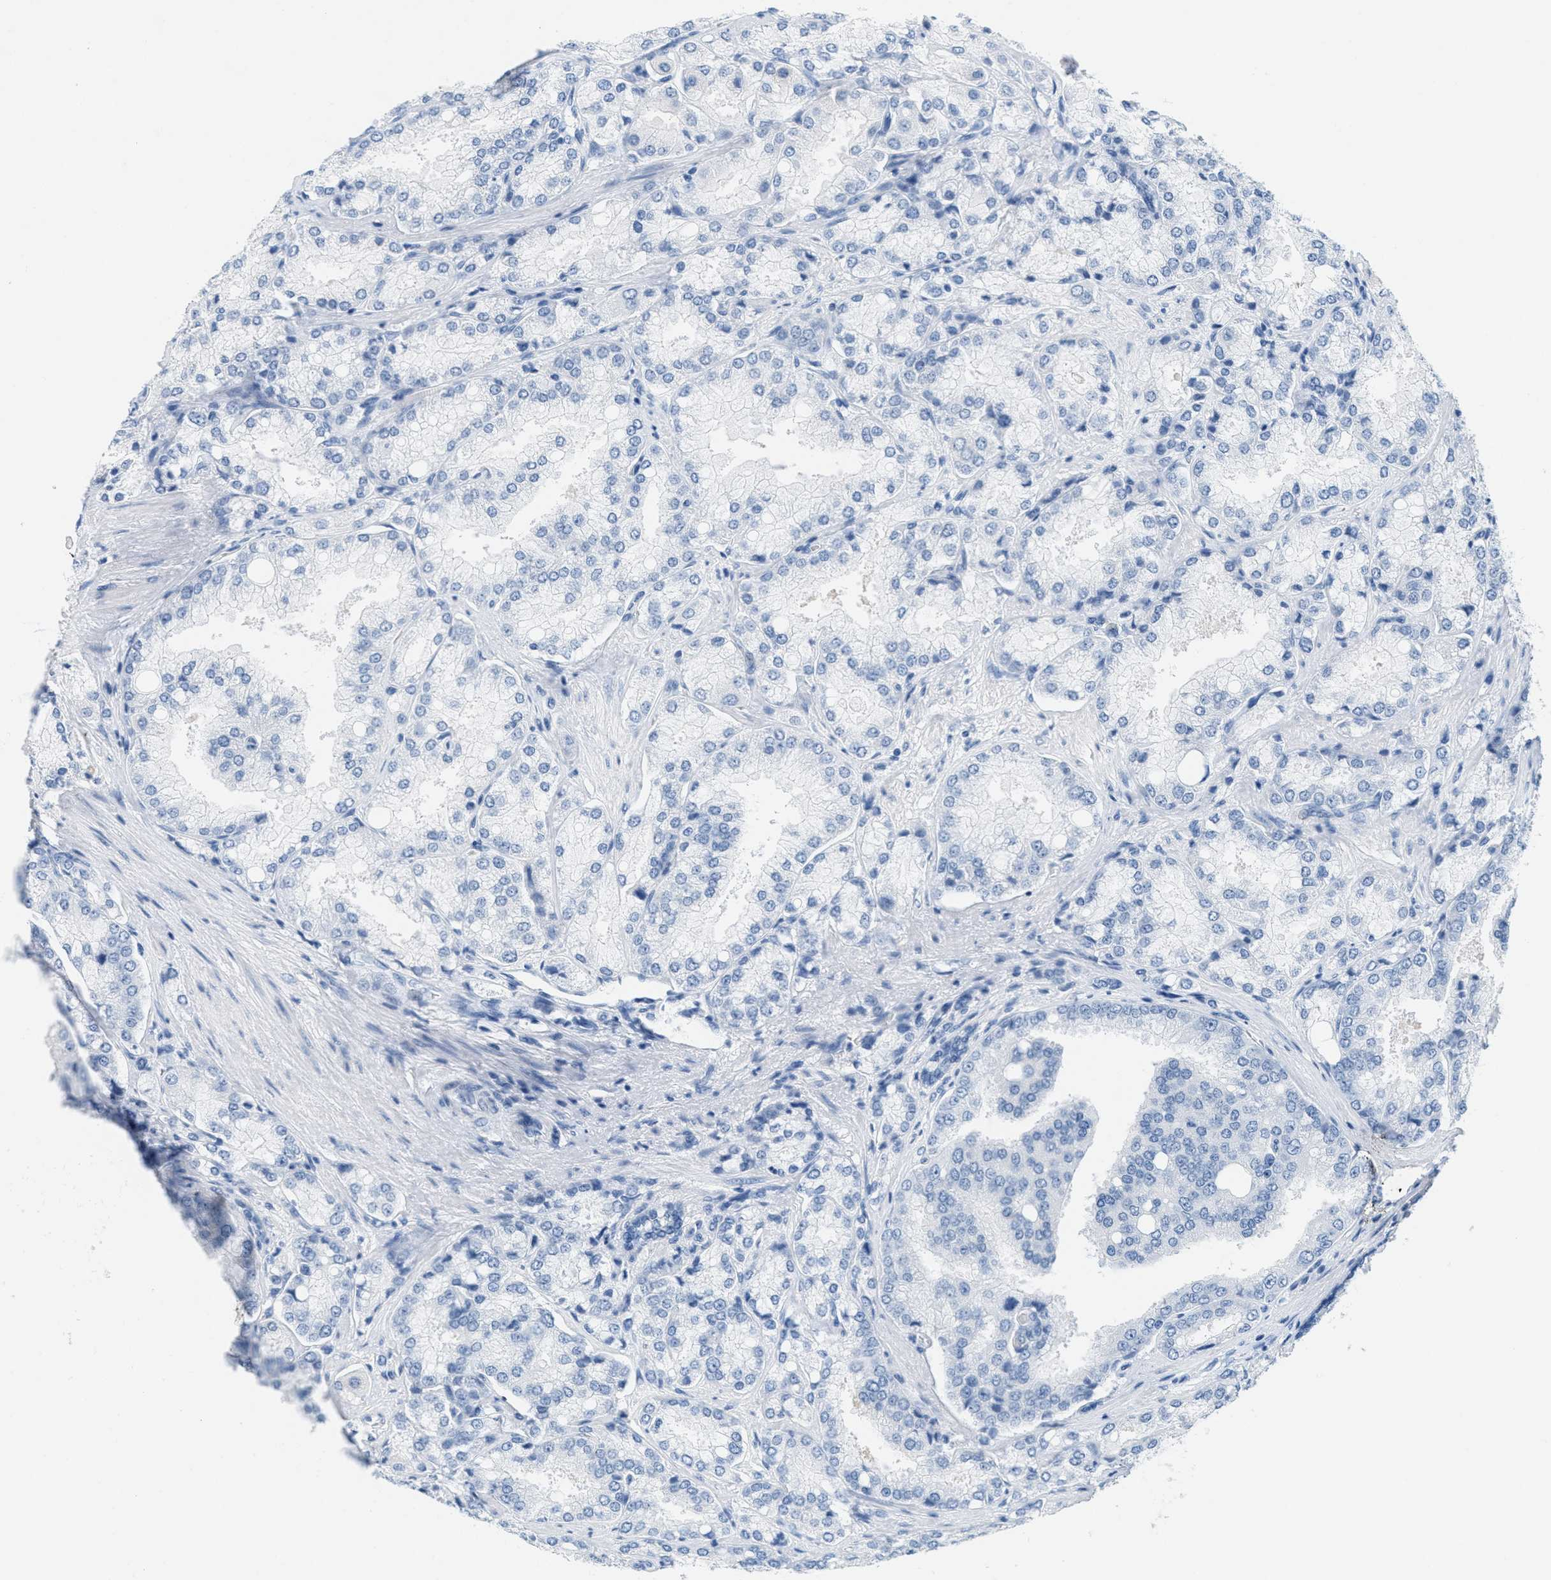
{"staining": {"intensity": "negative", "quantity": "none", "location": "none"}, "tissue": "prostate cancer", "cell_type": "Tumor cells", "image_type": "cancer", "snomed": [{"axis": "morphology", "description": "Adenocarcinoma, High grade"}, {"axis": "topography", "description": "Prostate"}], "caption": "The immunohistochemistry image has no significant expression in tumor cells of prostate cancer (adenocarcinoma (high-grade)) tissue.", "gene": "GPM6A", "patient": {"sex": "male", "age": 50}}